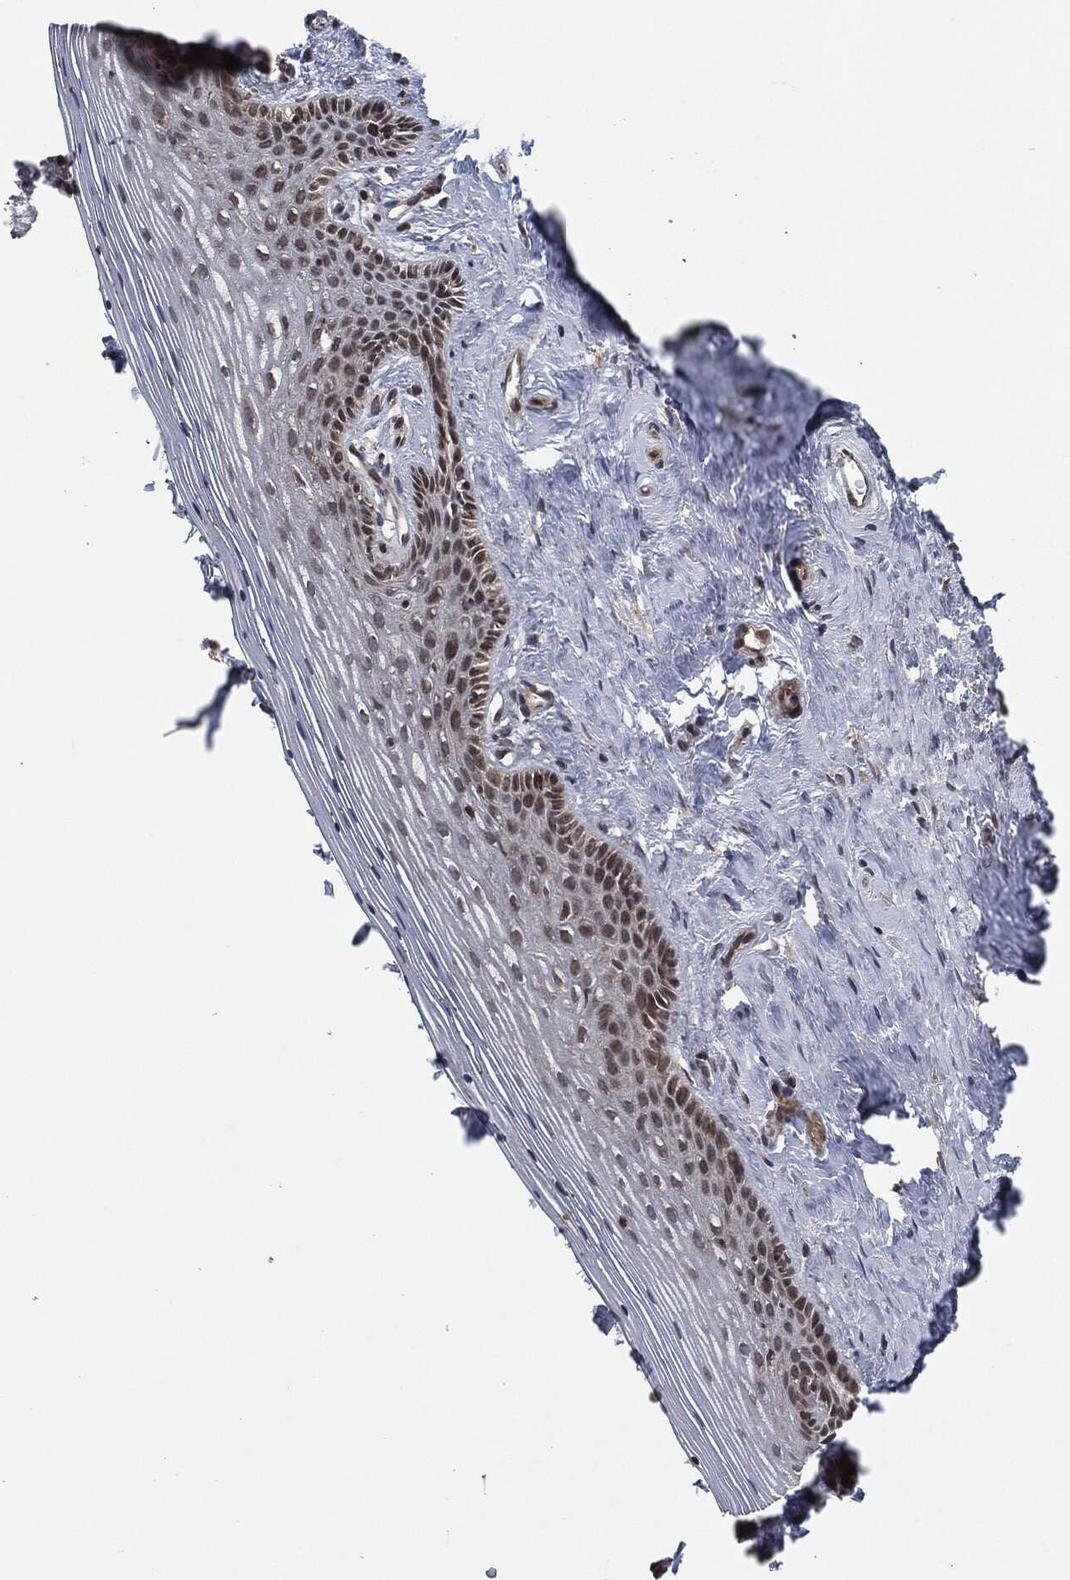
{"staining": {"intensity": "moderate", "quantity": "<25%", "location": "cytoplasmic/membranous"}, "tissue": "vagina", "cell_type": "Squamous epithelial cells", "image_type": "normal", "snomed": [{"axis": "morphology", "description": "Normal tissue, NOS"}, {"axis": "topography", "description": "Vagina"}], "caption": "A brown stain labels moderate cytoplasmic/membranous positivity of a protein in squamous epithelial cells of normal human vagina.", "gene": "UBR1", "patient": {"sex": "female", "age": 45}}